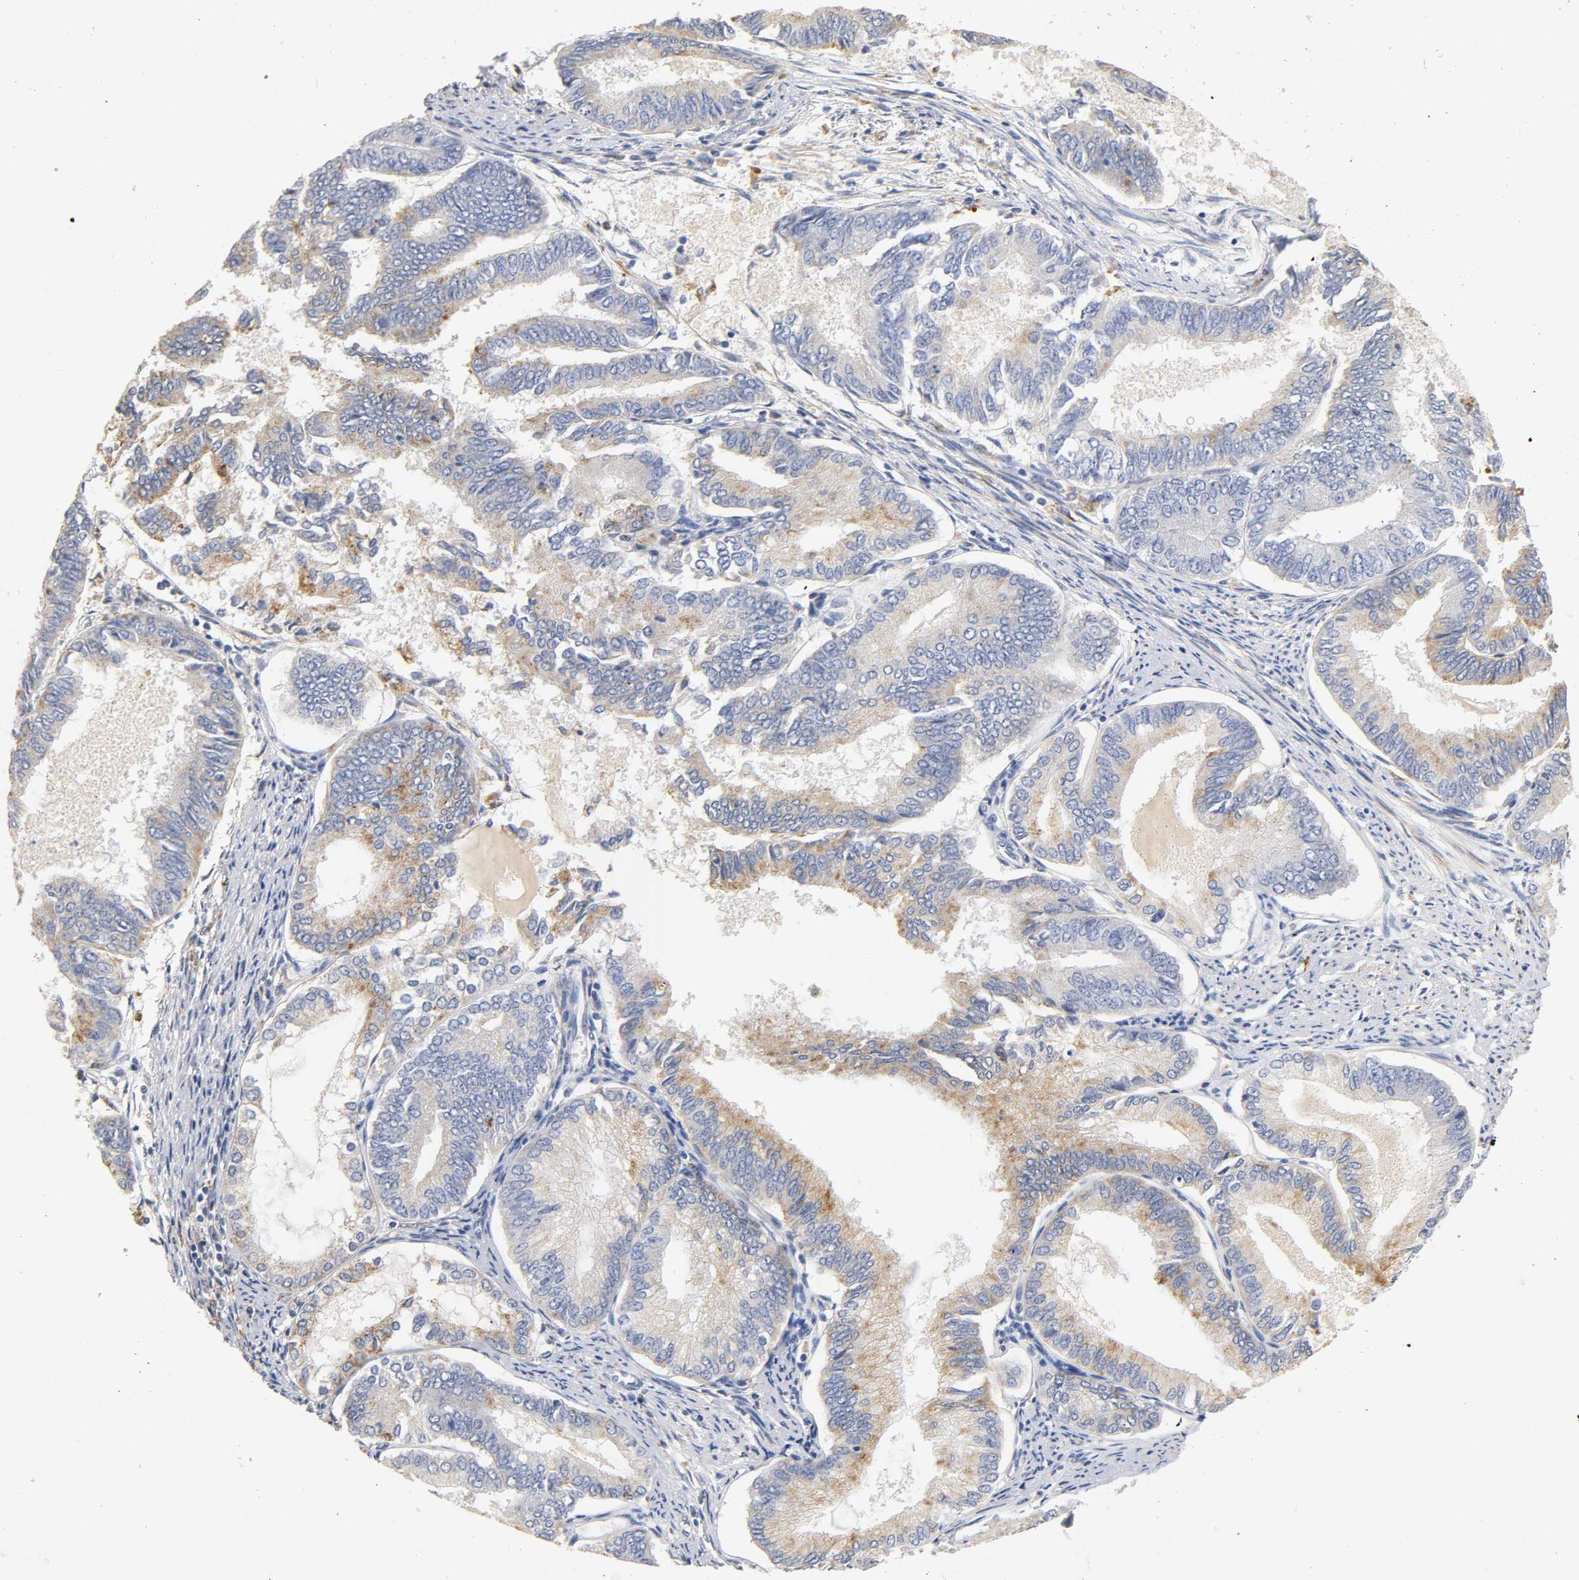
{"staining": {"intensity": "weak", "quantity": "25%-75%", "location": "cytoplasmic/membranous"}, "tissue": "endometrial cancer", "cell_type": "Tumor cells", "image_type": "cancer", "snomed": [{"axis": "morphology", "description": "Adenocarcinoma, NOS"}, {"axis": "topography", "description": "Endometrium"}], "caption": "Endometrial adenocarcinoma tissue demonstrates weak cytoplasmic/membranous expression in about 25%-75% of tumor cells", "gene": "SEMA5A", "patient": {"sex": "female", "age": 86}}